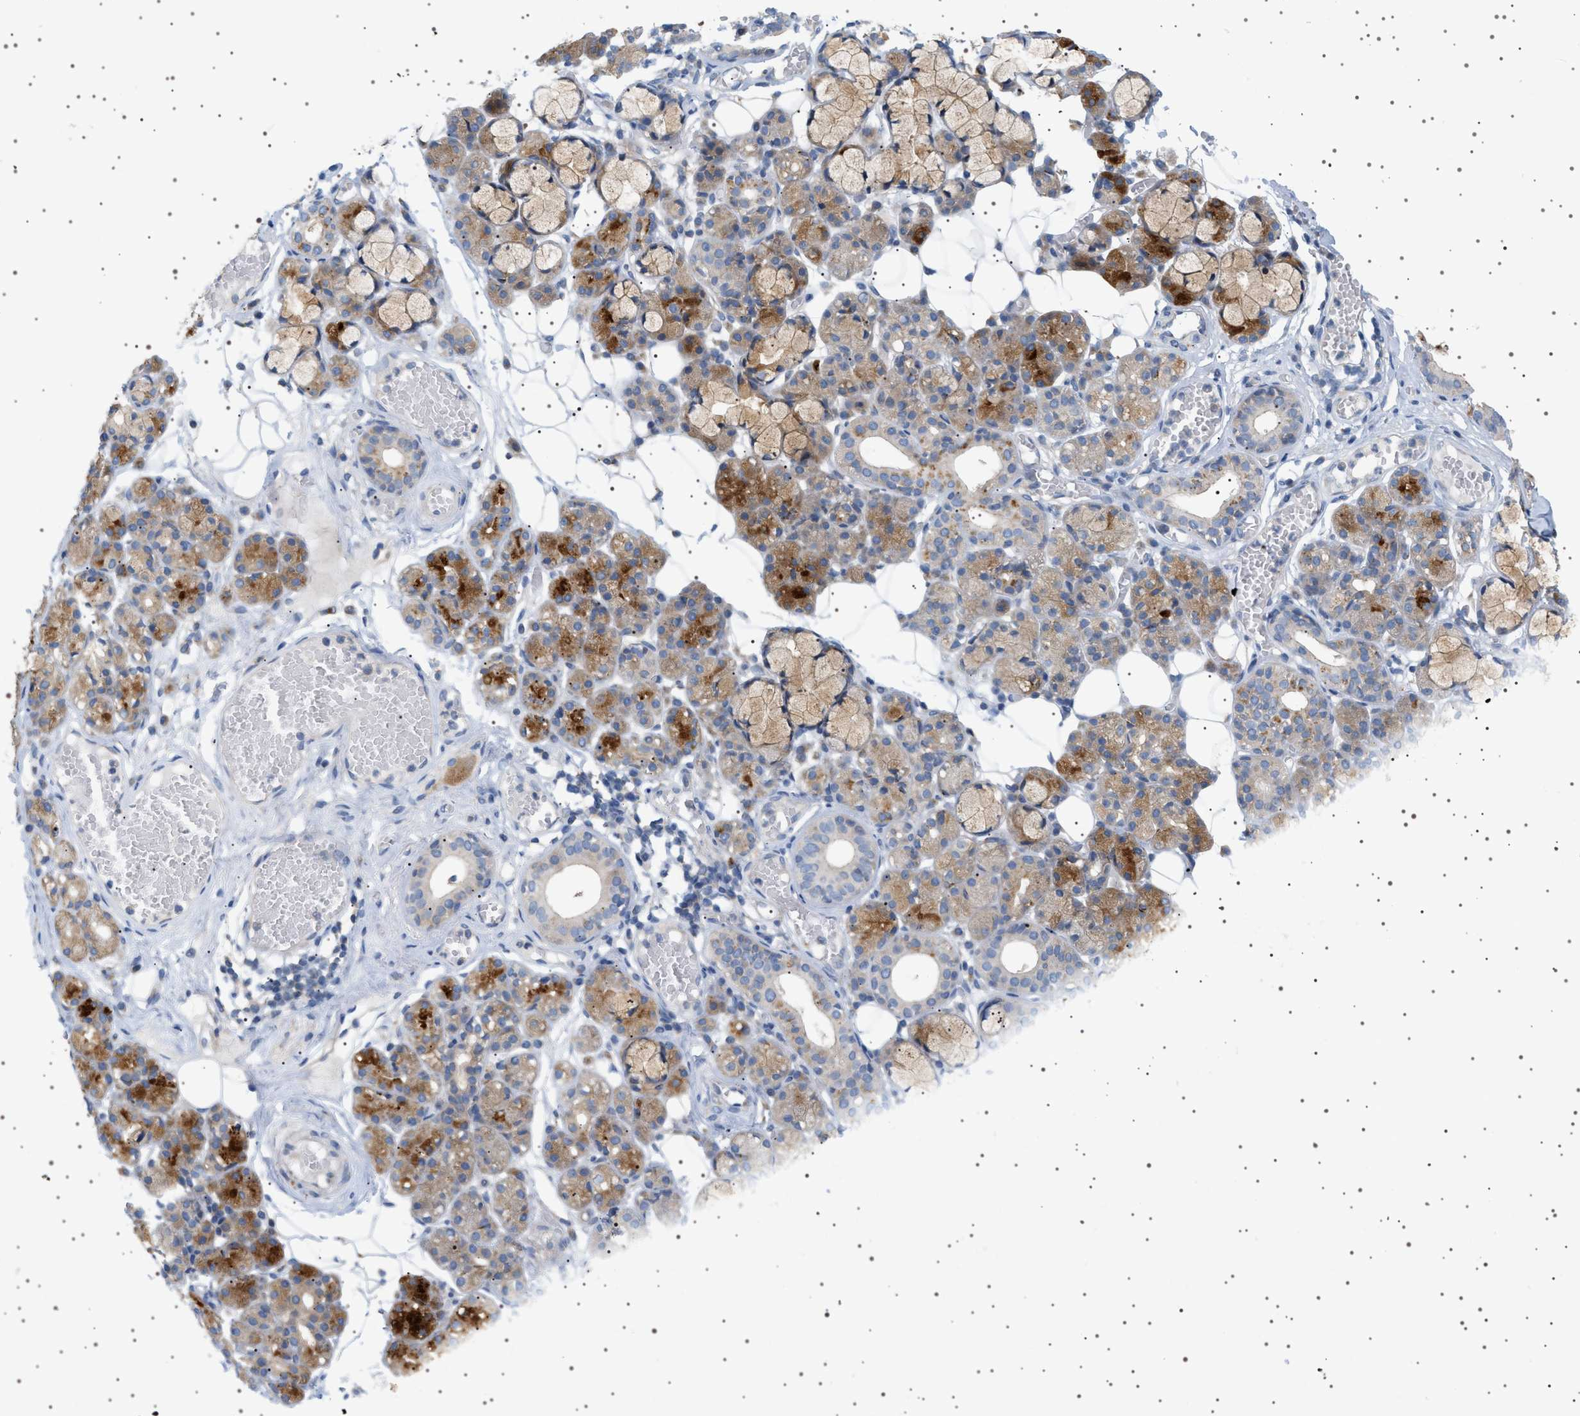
{"staining": {"intensity": "moderate", "quantity": "25%-75%", "location": "cytoplasmic/membranous"}, "tissue": "salivary gland", "cell_type": "Glandular cells", "image_type": "normal", "snomed": [{"axis": "morphology", "description": "Normal tissue, NOS"}, {"axis": "topography", "description": "Salivary gland"}], "caption": "The histopathology image demonstrates a brown stain indicating the presence of a protein in the cytoplasmic/membranous of glandular cells in salivary gland.", "gene": "ADCY10", "patient": {"sex": "male", "age": 63}}